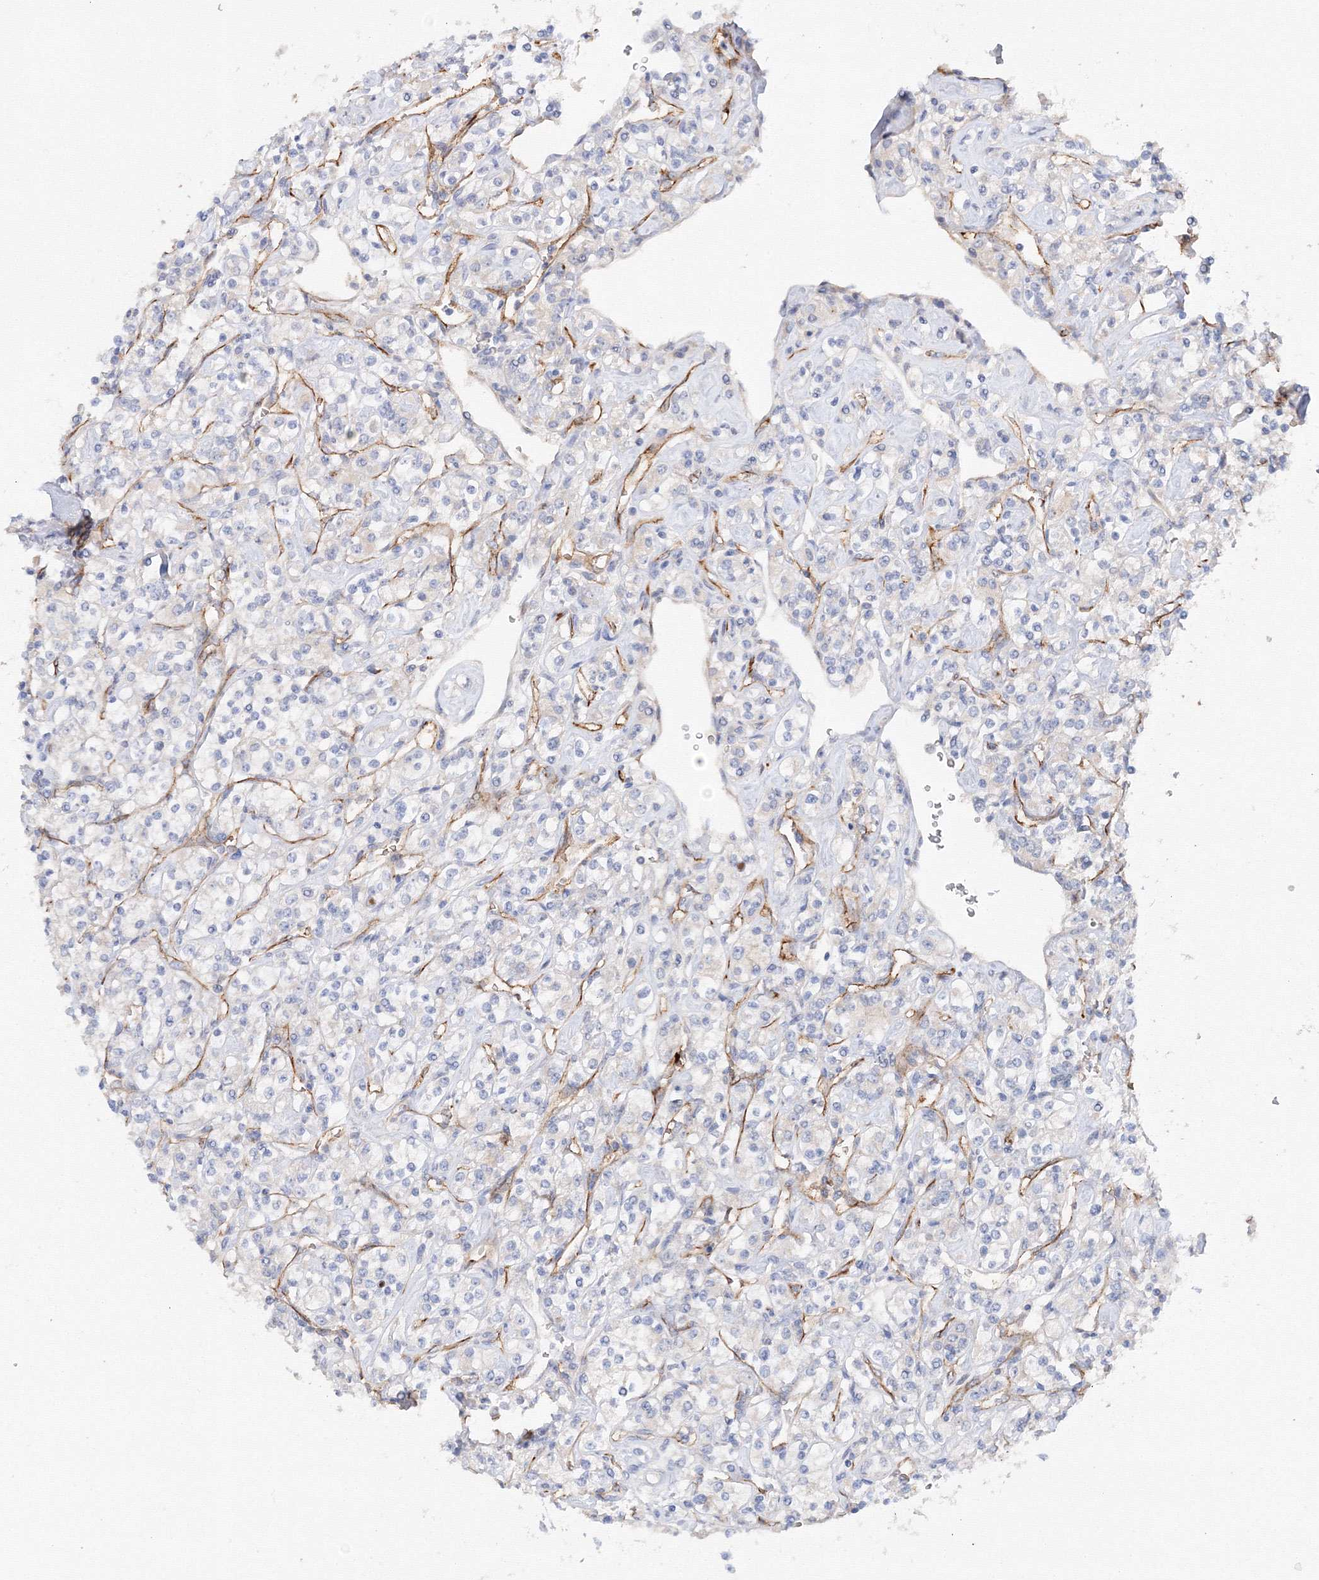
{"staining": {"intensity": "negative", "quantity": "none", "location": "none"}, "tissue": "renal cancer", "cell_type": "Tumor cells", "image_type": "cancer", "snomed": [{"axis": "morphology", "description": "Adenocarcinoma, NOS"}, {"axis": "topography", "description": "Kidney"}], "caption": "IHC histopathology image of human renal adenocarcinoma stained for a protein (brown), which exhibits no positivity in tumor cells.", "gene": "DIS3L2", "patient": {"sex": "male", "age": 77}}